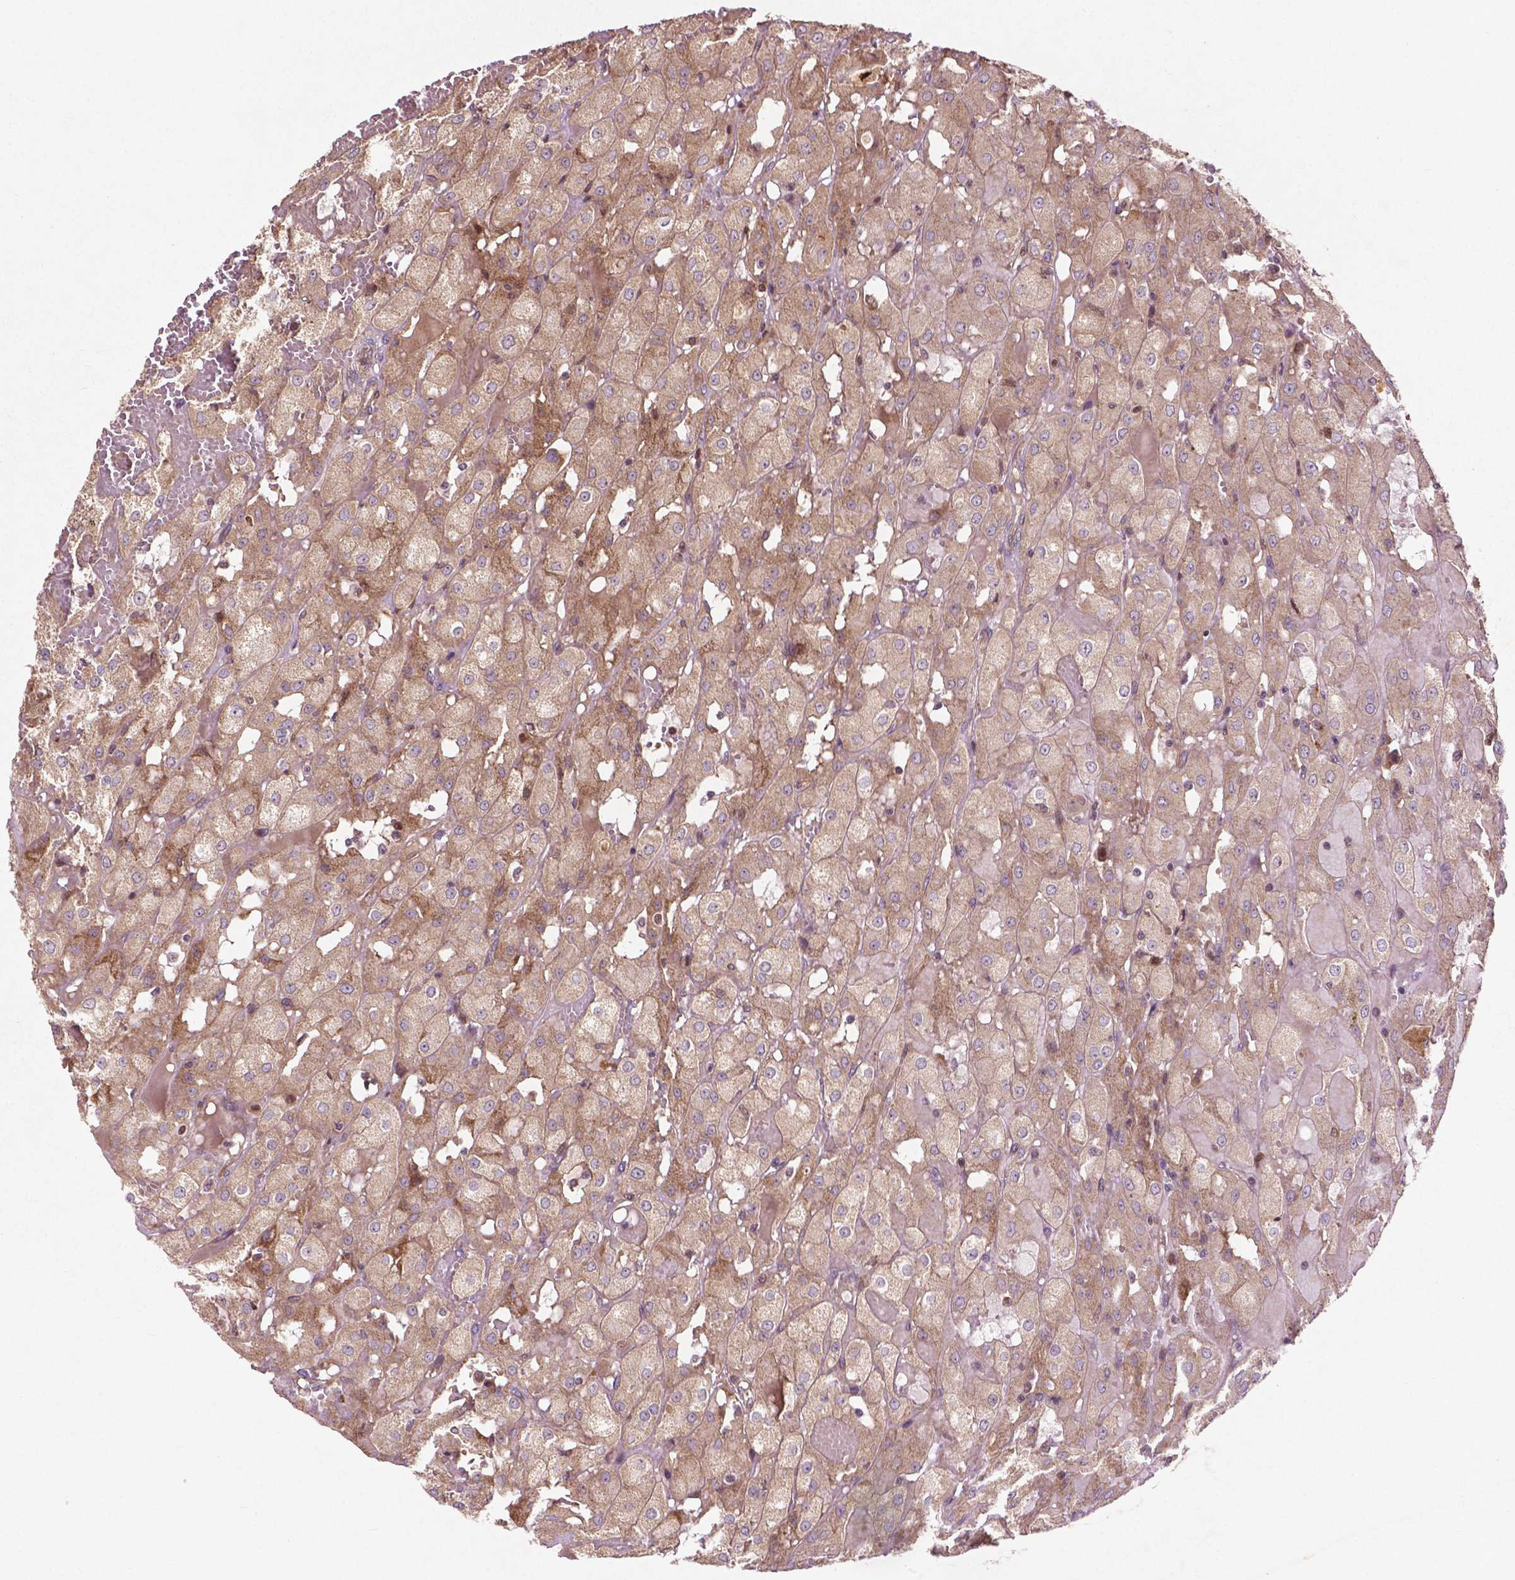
{"staining": {"intensity": "moderate", "quantity": ">75%", "location": "cytoplasmic/membranous"}, "tissue": "renal cancer", "cell_type": "Tumor cells", "image_type": "cancer", "snomed": [{"axis": "morphology", "description": "Adenocarcinoma, NOS"}, {"axis": "topography", "description": "Kidney"}], "caption": "Human renal cancer stained with a brown dye exhibits moderate cytoplasmic/membranous positive expression in approximately >75% of tumor cells.", "gene": "B3GALNT2", "patient": {"sex": "male", "age": 72}}